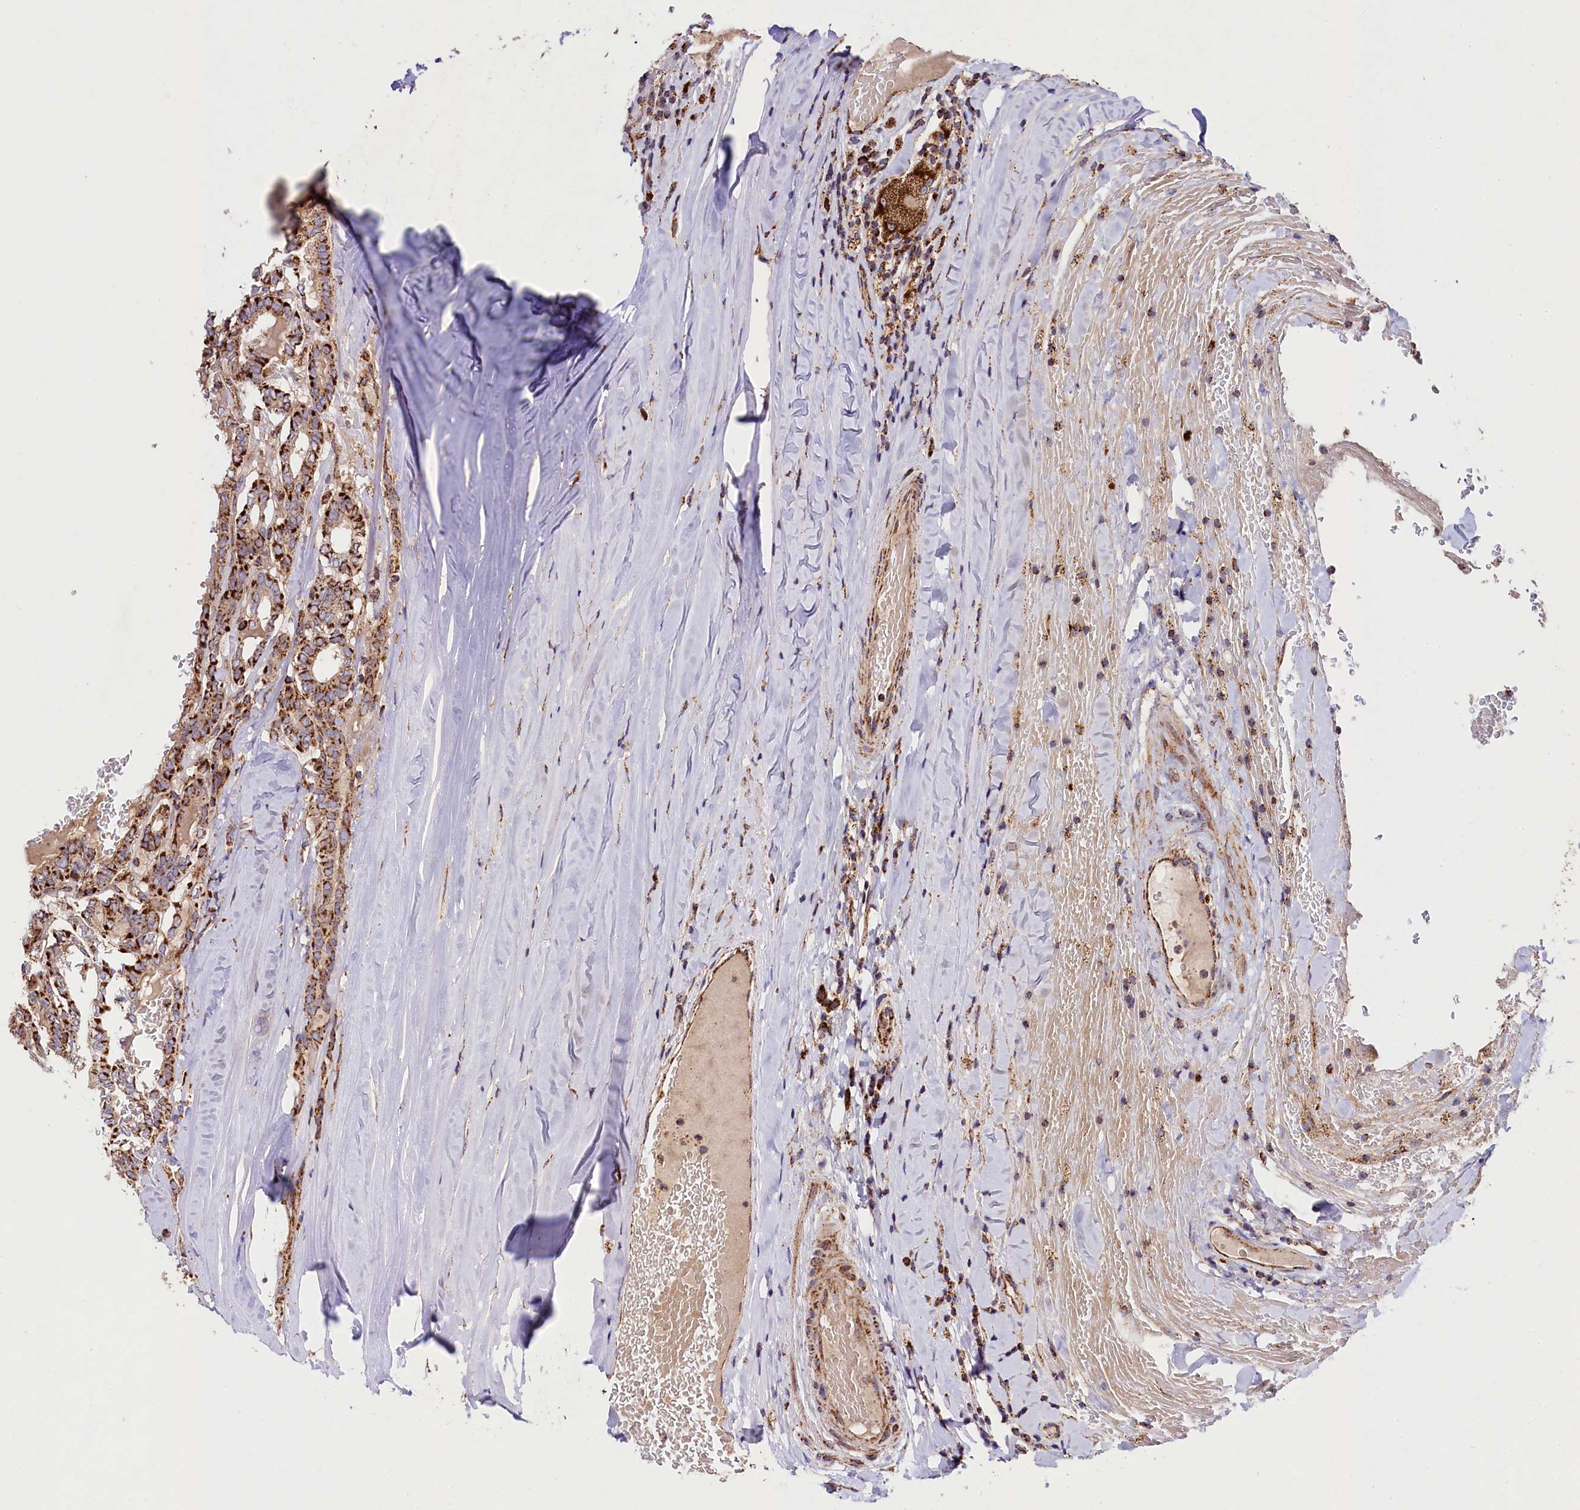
{"staining": {"intensity": "strong", "quantity": ">75%", "location": "cytoplasmic/membranous"}, "tissue": "thyroid cancer", "cell_type": "Tumor cells", "image_type": "cancer", "snomed": [{"axis": "morphology", "description": "Papillary adenocarcinoma, NOS"}, {"axis": "topography", "description": "Thyroid gland"}], "caption": "Protein staining of thyroid cancer tissue exhibits strong cytoplasmic/membranous positivity in about >75% of tumor cells. The protein of interest is stained brown, and the nuclei are stained in blue (DAB IHC with brightfield microscopy, high magnification).", "gene": "CLYBL", "patient": {"sex": "female", "age": 72}}